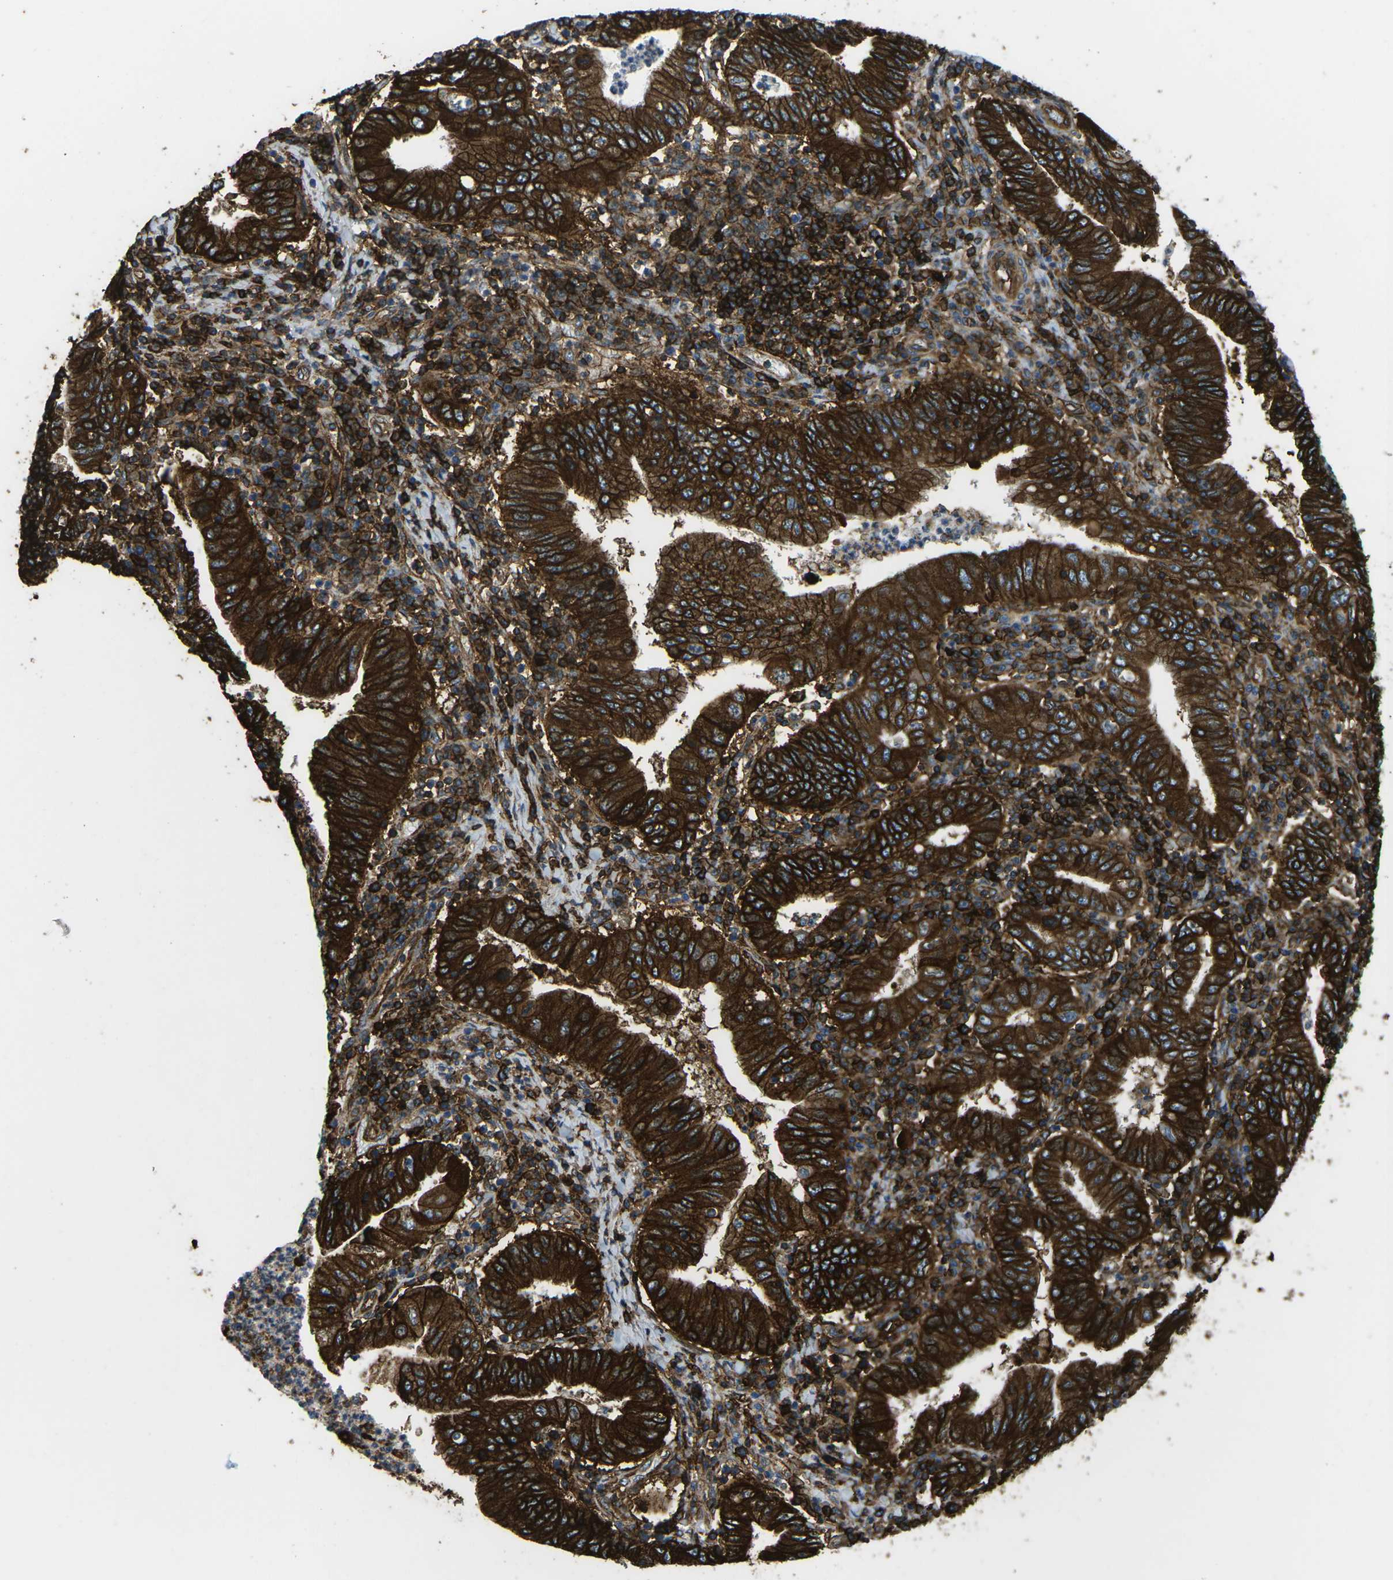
{"staining": {"intensity": "strong", "quantity": ">75%", "location": "cytoplasmic/membranous"}, "tissue": "stomach cancer", "cell_type": "Tumor cells", "image_type": "cancer", "snomed": [{"axis": "morphology", "description": "Normal tissue, NOS"}, {"axis": "morphology", "description": "Adenocarcinoma, NOS"}, {"axis": "topography", "description": "Esophagus"}, {"axis": "topography", "description": "Stomach, upper"}, {"axis": "topography", "description": "Peripheral nerve tissue"}], "caption": "Stomach adenocarcinoma tissue demonstrates strong cytoplasmic/membranous expression in approximately >75% of tumor cells, visualized by immunohistochemistry. (DAB (3,3'-diaminobenzidine) IHC, brown staining for protein, blue staining for nuclei).", "gene": "HLA-B", "patient": {"sex": "male", "age": 62}}